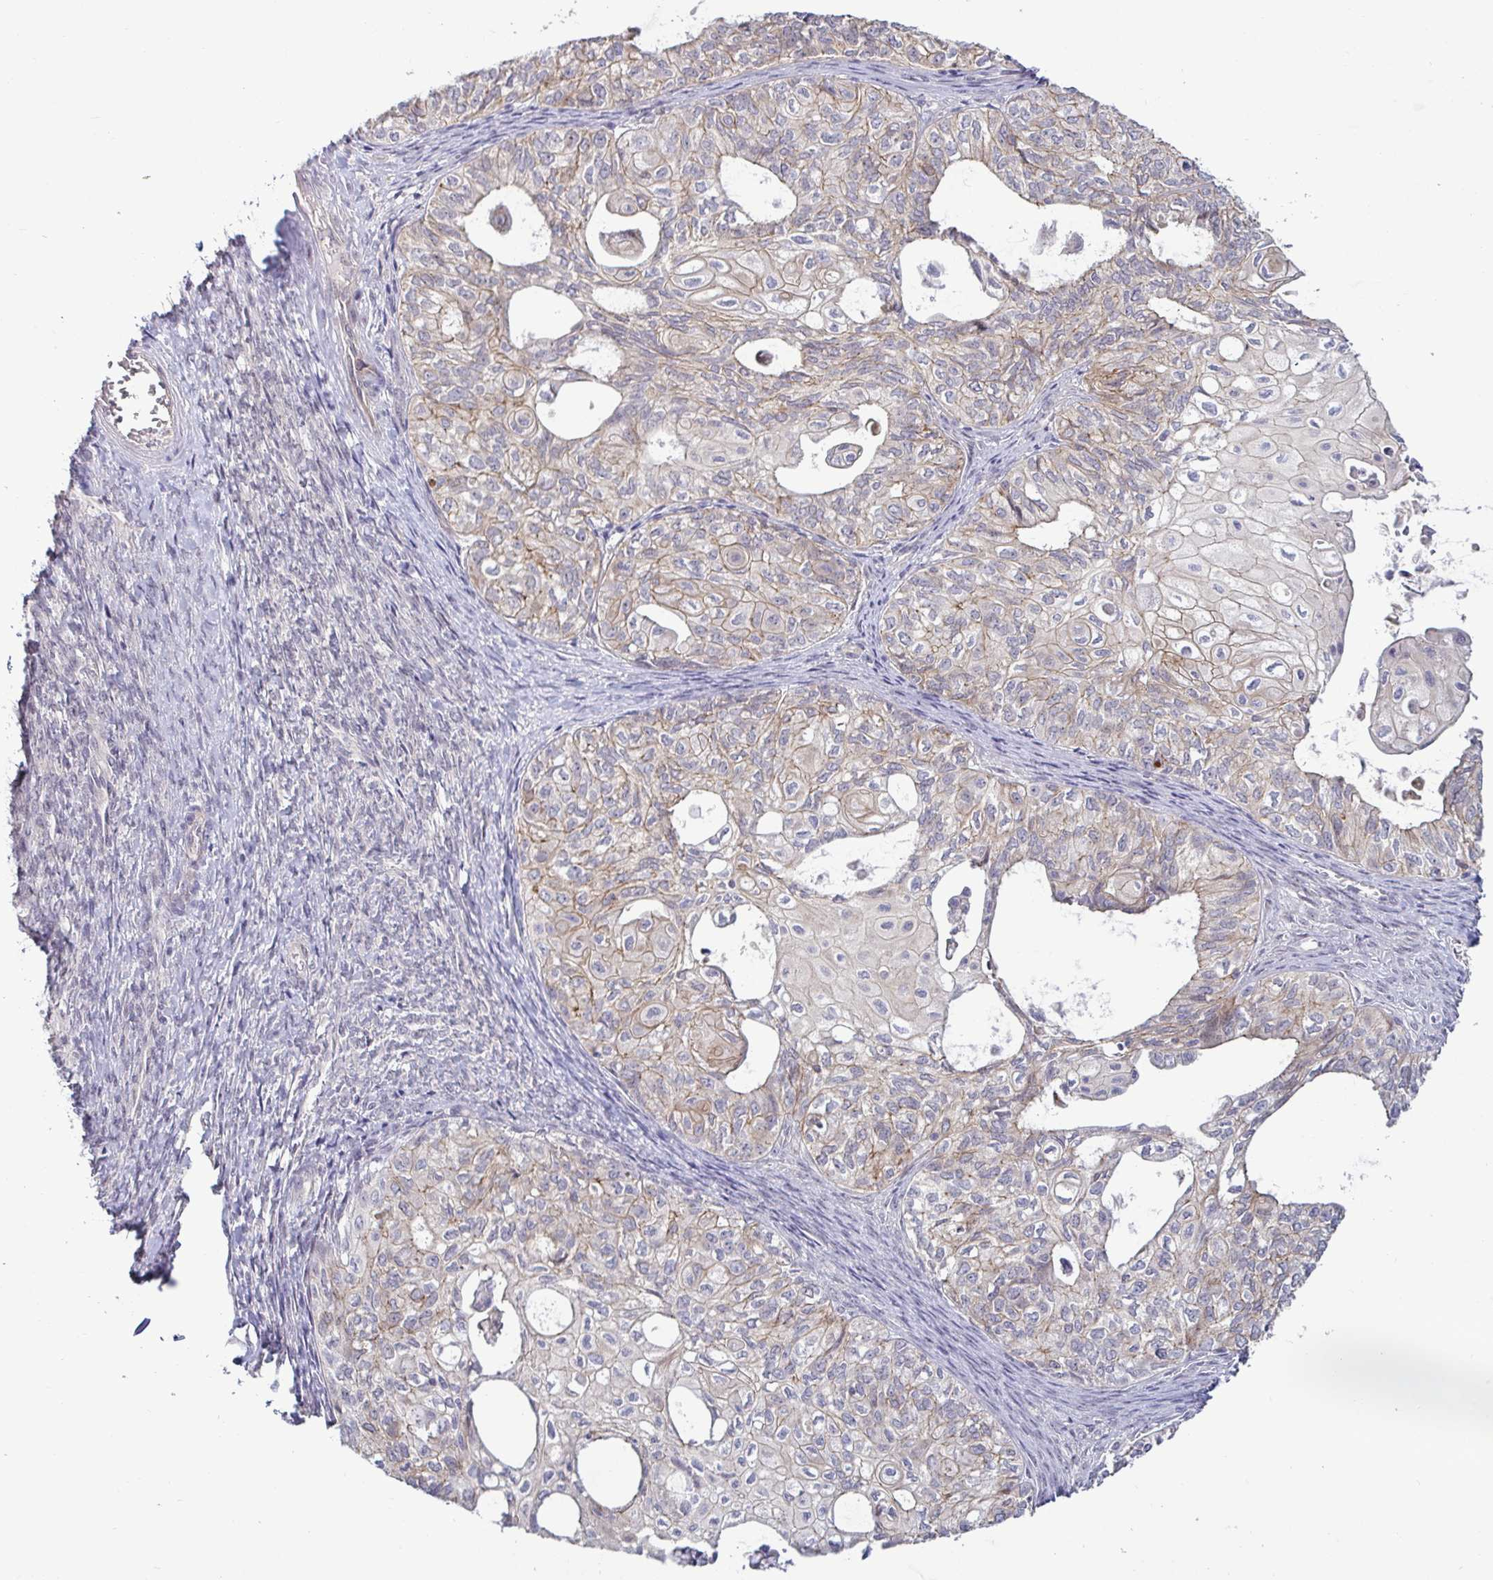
{"staining": {"intensity": "weak", "quantity": "25%-75%", "location": "cytoplasmic/membranous"}, "tissue": "ovarian cancer", "cell_type": "Tumor cells", "image_type": "cancer", "snomed": [{"axis": "morphology", "description": "Carcinoma, endometroid"}, {"axis": "topography", "description": "Ovary"}], "caption": "Endometroid carcinoma (ovarian) stained with a protein marker shows weak staining in tumor cells.", "gene": "GSTM1", "patient": {"sex": "female", "age": 64}}